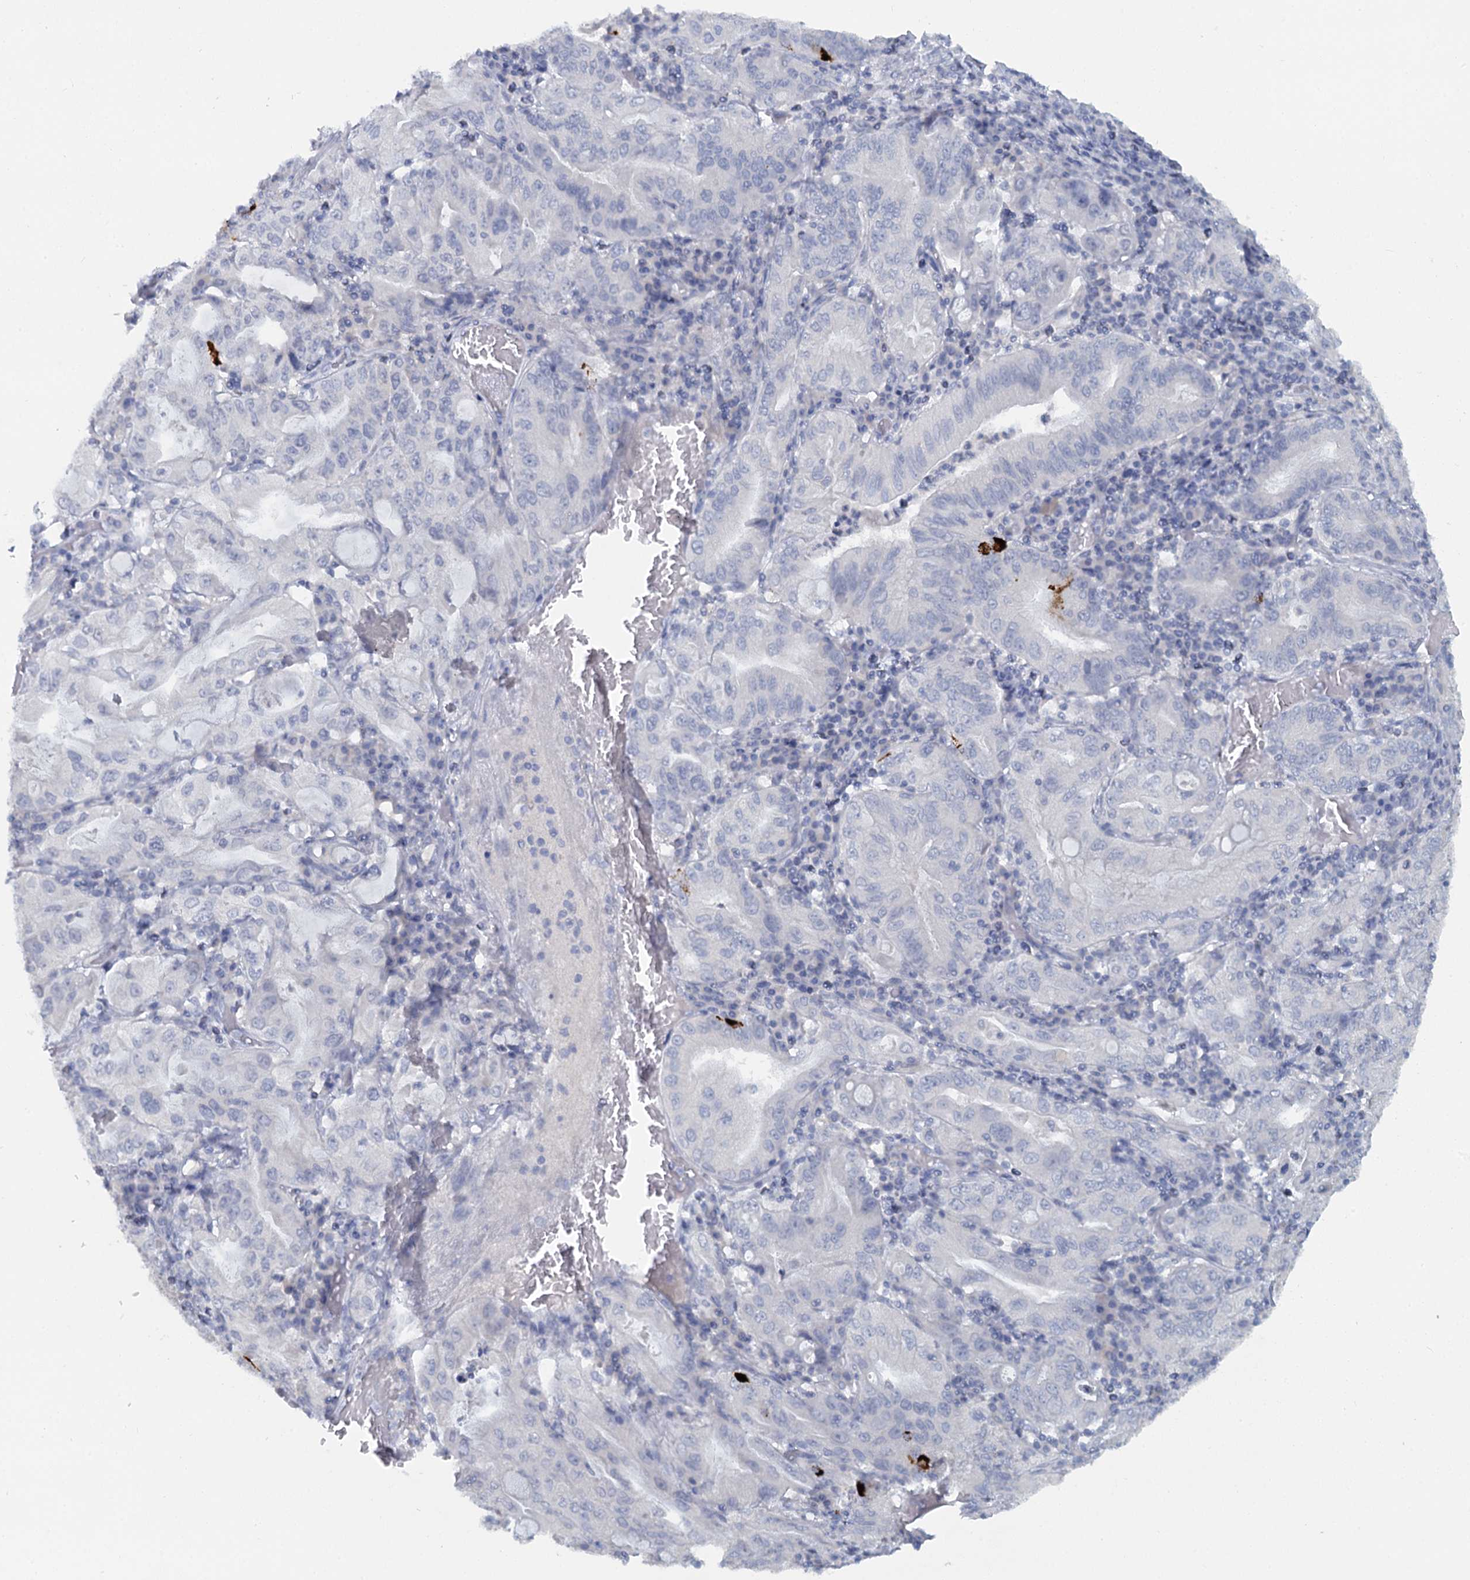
{"staining": {"intensity": "negative", "quantity": "none", "location": "none"}, "tissue": "stomach cancer", "cell_type": "Tumor cells", "image_type": "cancer", "snomed": [{"axis": "morphology", "description": "Normal tissue, NOS"}, {"axis": "morphology", "description": "Adenocarcinoma, NOS"}, {"axis": "topography", "description": "Esophagus"}, {"axis": "topography", "description": "Stomach, upper"}, {"axis": "topography", "description": "Peripheral nerve tissue"}], "caption": "A photomicrograph of human stomach adenocarcinoma is negative for staining in tumor cells.", "gene": "CHGA", "patient": {"sex": "male", "age": 62}}